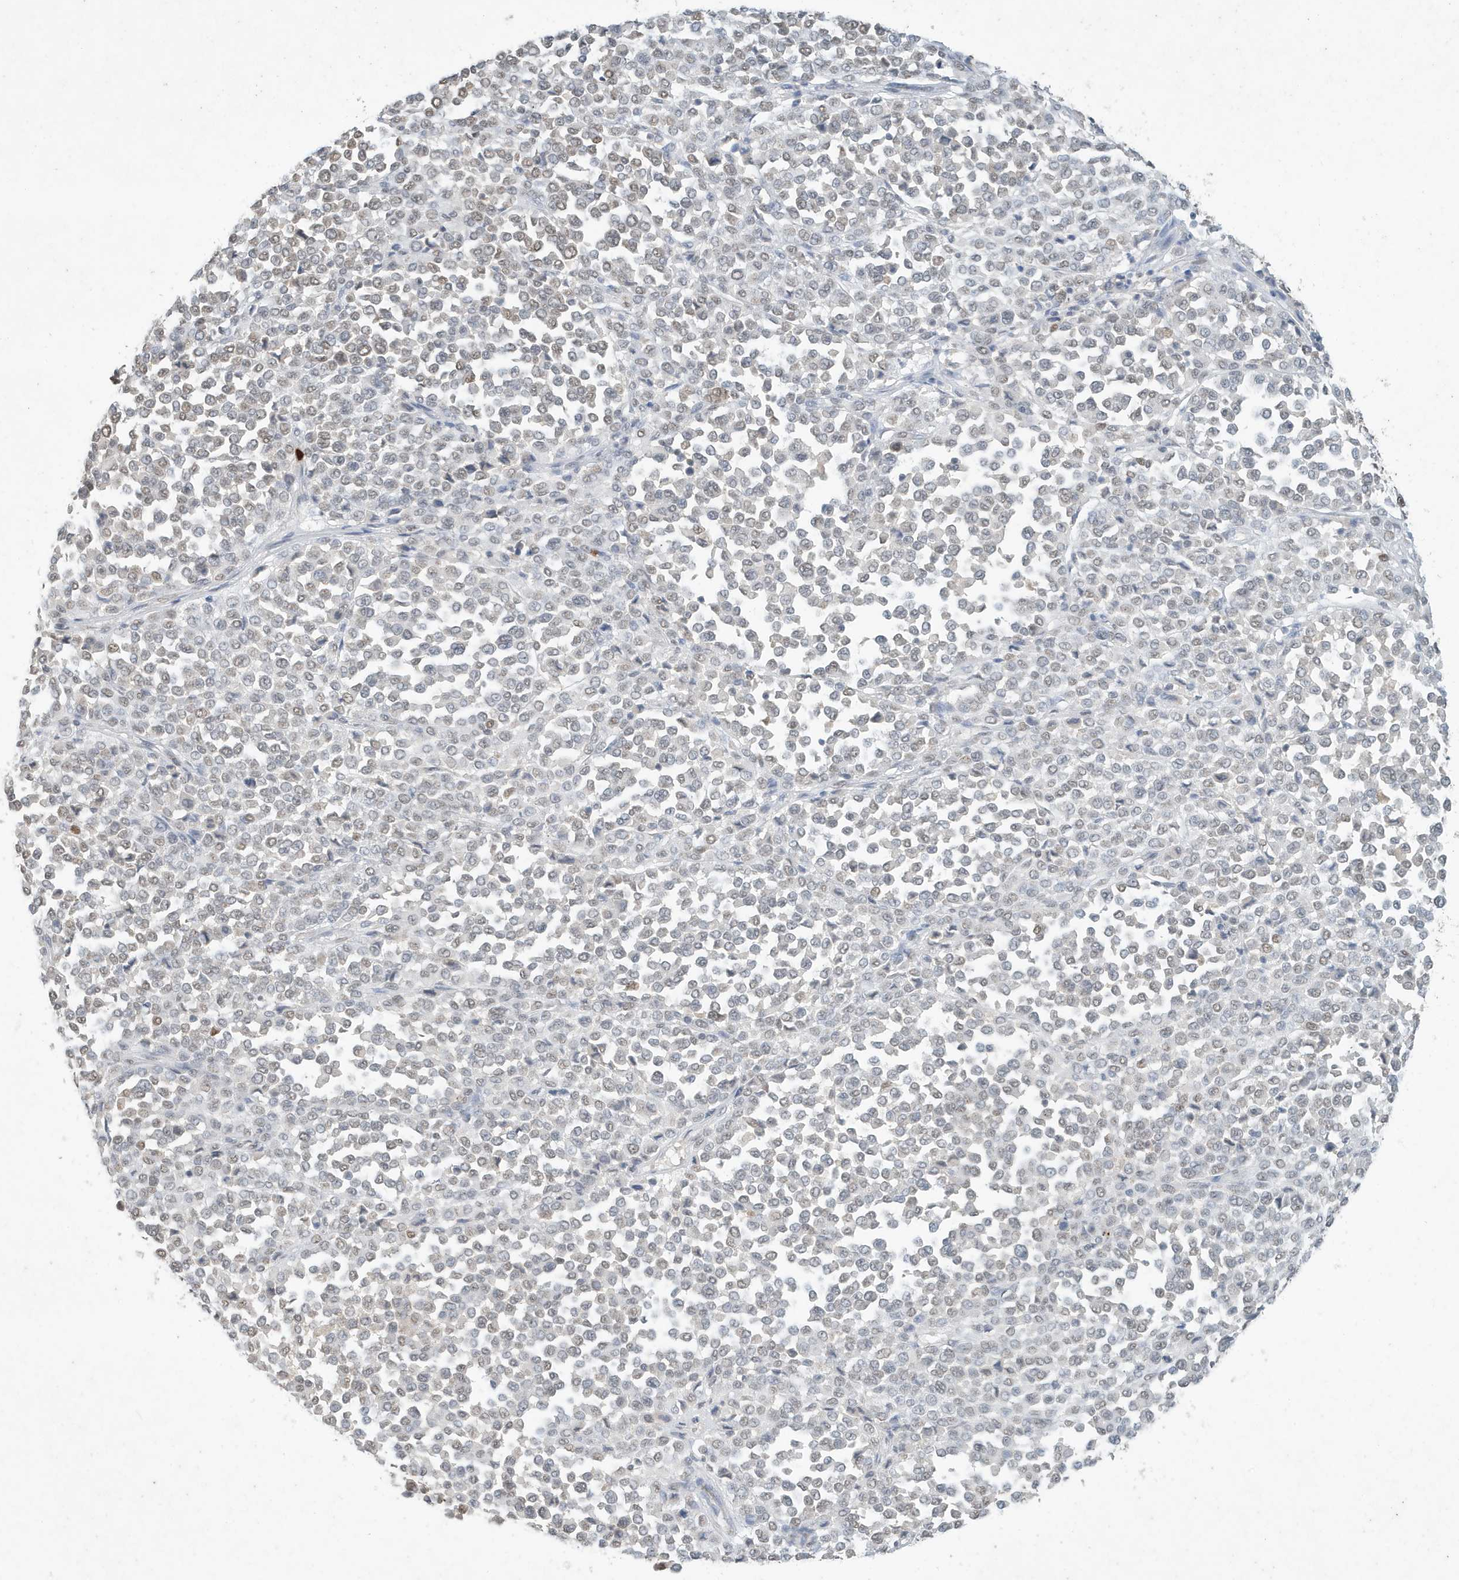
{"staining": {"intensity": "weak", "quantity": "<25%", "location": "nuclear"}, "tissue": "melanoma", "cell_type": "Tumor cells", "image_type": "cancer", "snomed": [{"axis": "morphology", "description": "Malignant melanoma, Metastatic site"}, {"axis": "topography", "description": "Pancreas"}], "caption": "Image shows no protein expression in tumor cells of malignant melanoma (metastatic site) tissue.", "gene": "DEFA1", "patient": {"sex": "female", "age": 30}}